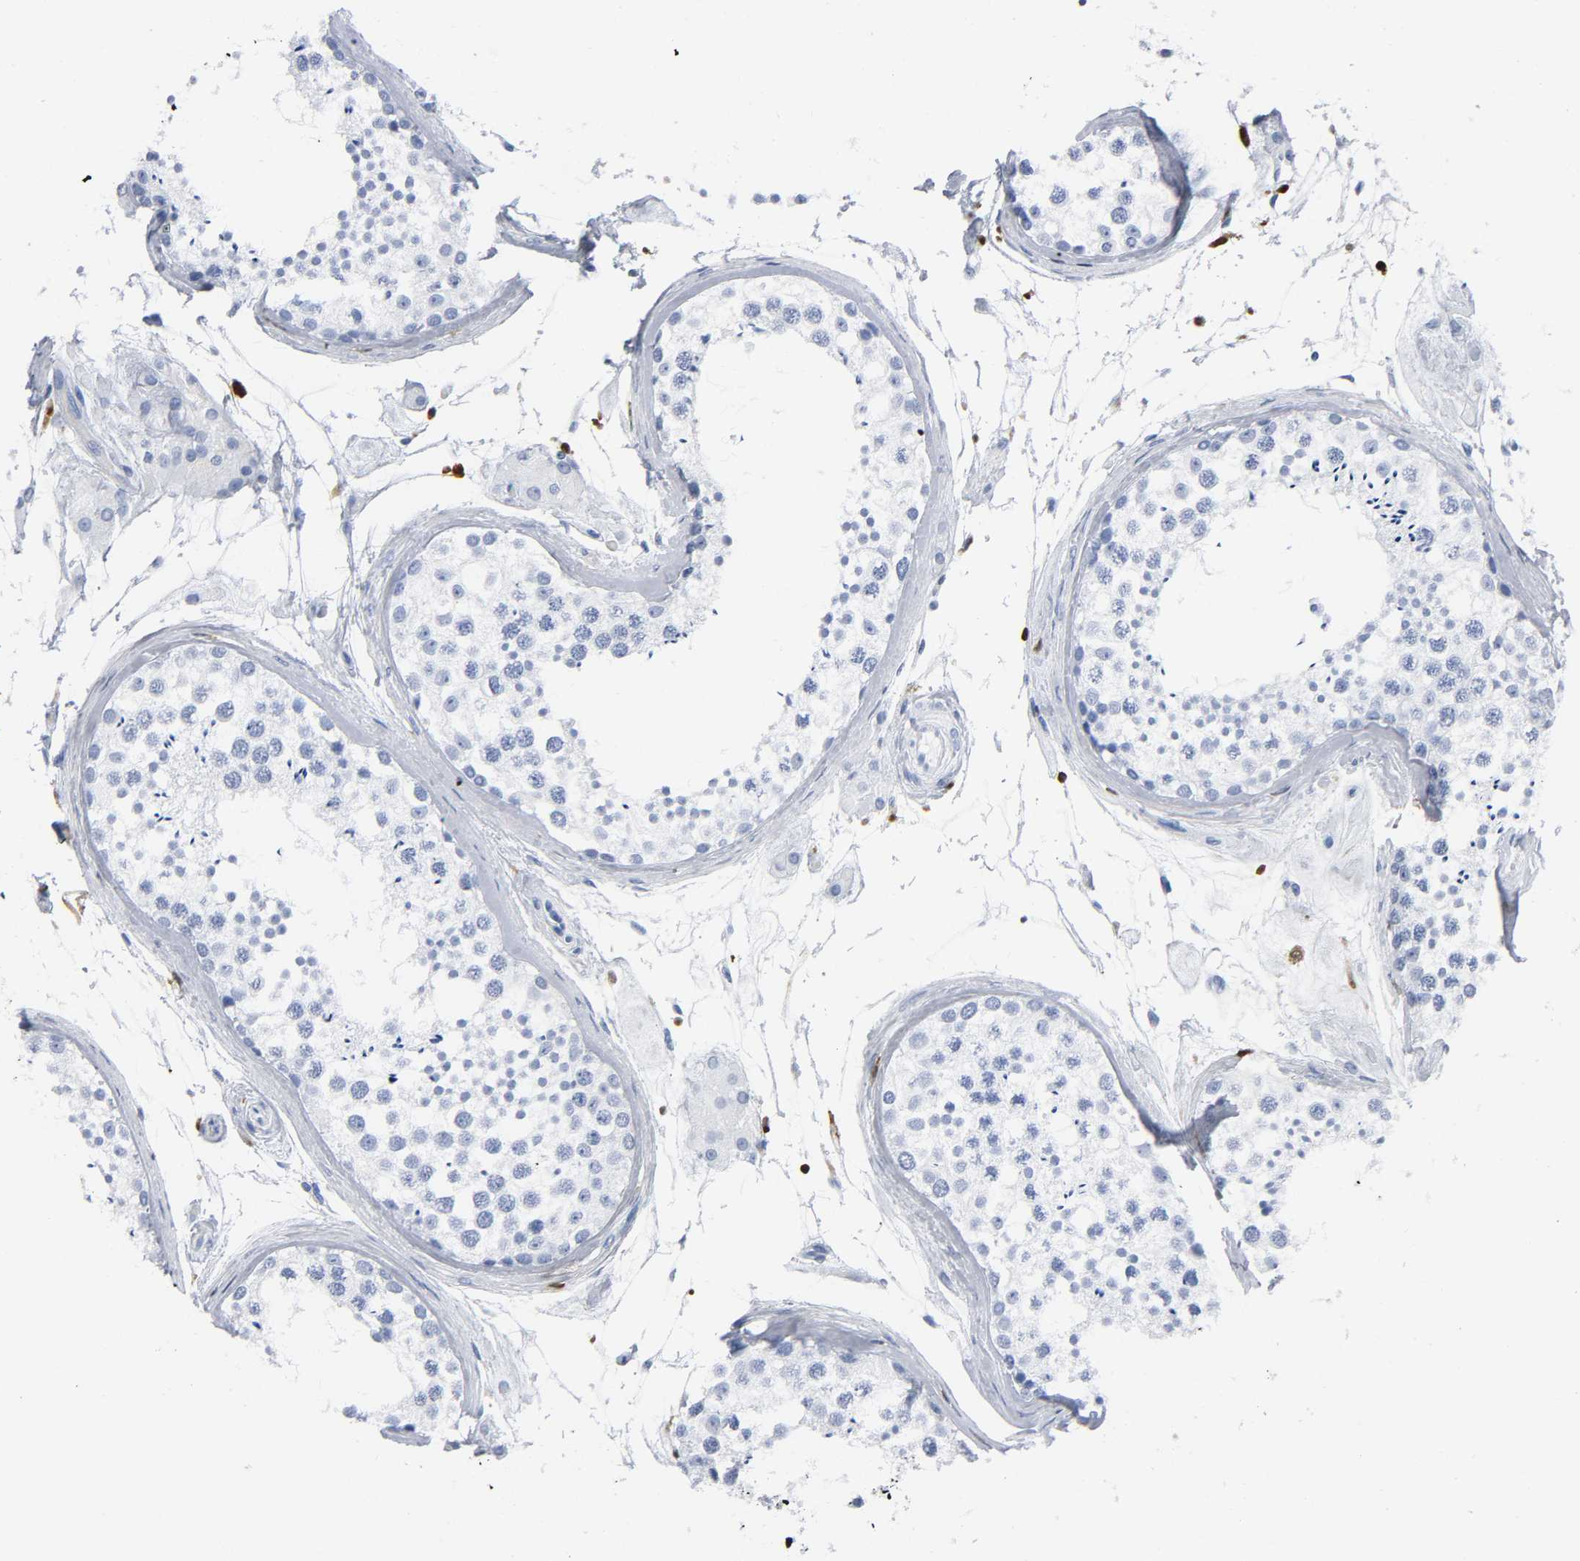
{"staining": {"intensity": "negative", "quantity": "none", "location": "none"}, "tissue": "testis", "cell_type": "Cells in seminiferous ducts", "image_type": "normal", "snomed": [{"axis": "morphology", "description": "Normal tissue, NOS"}, {"axis": "topography", "description": "Testis"}], "caption": "The micrograph demonstrates no staining of cells in seminiferous ducts in unremarkable testis. (DAB (3,3'-diaminobenzidine) immunohistochemistry (IHC), high magnification).", "gene": "DOK2", "patient": {"sex": "male", "age": 46}}